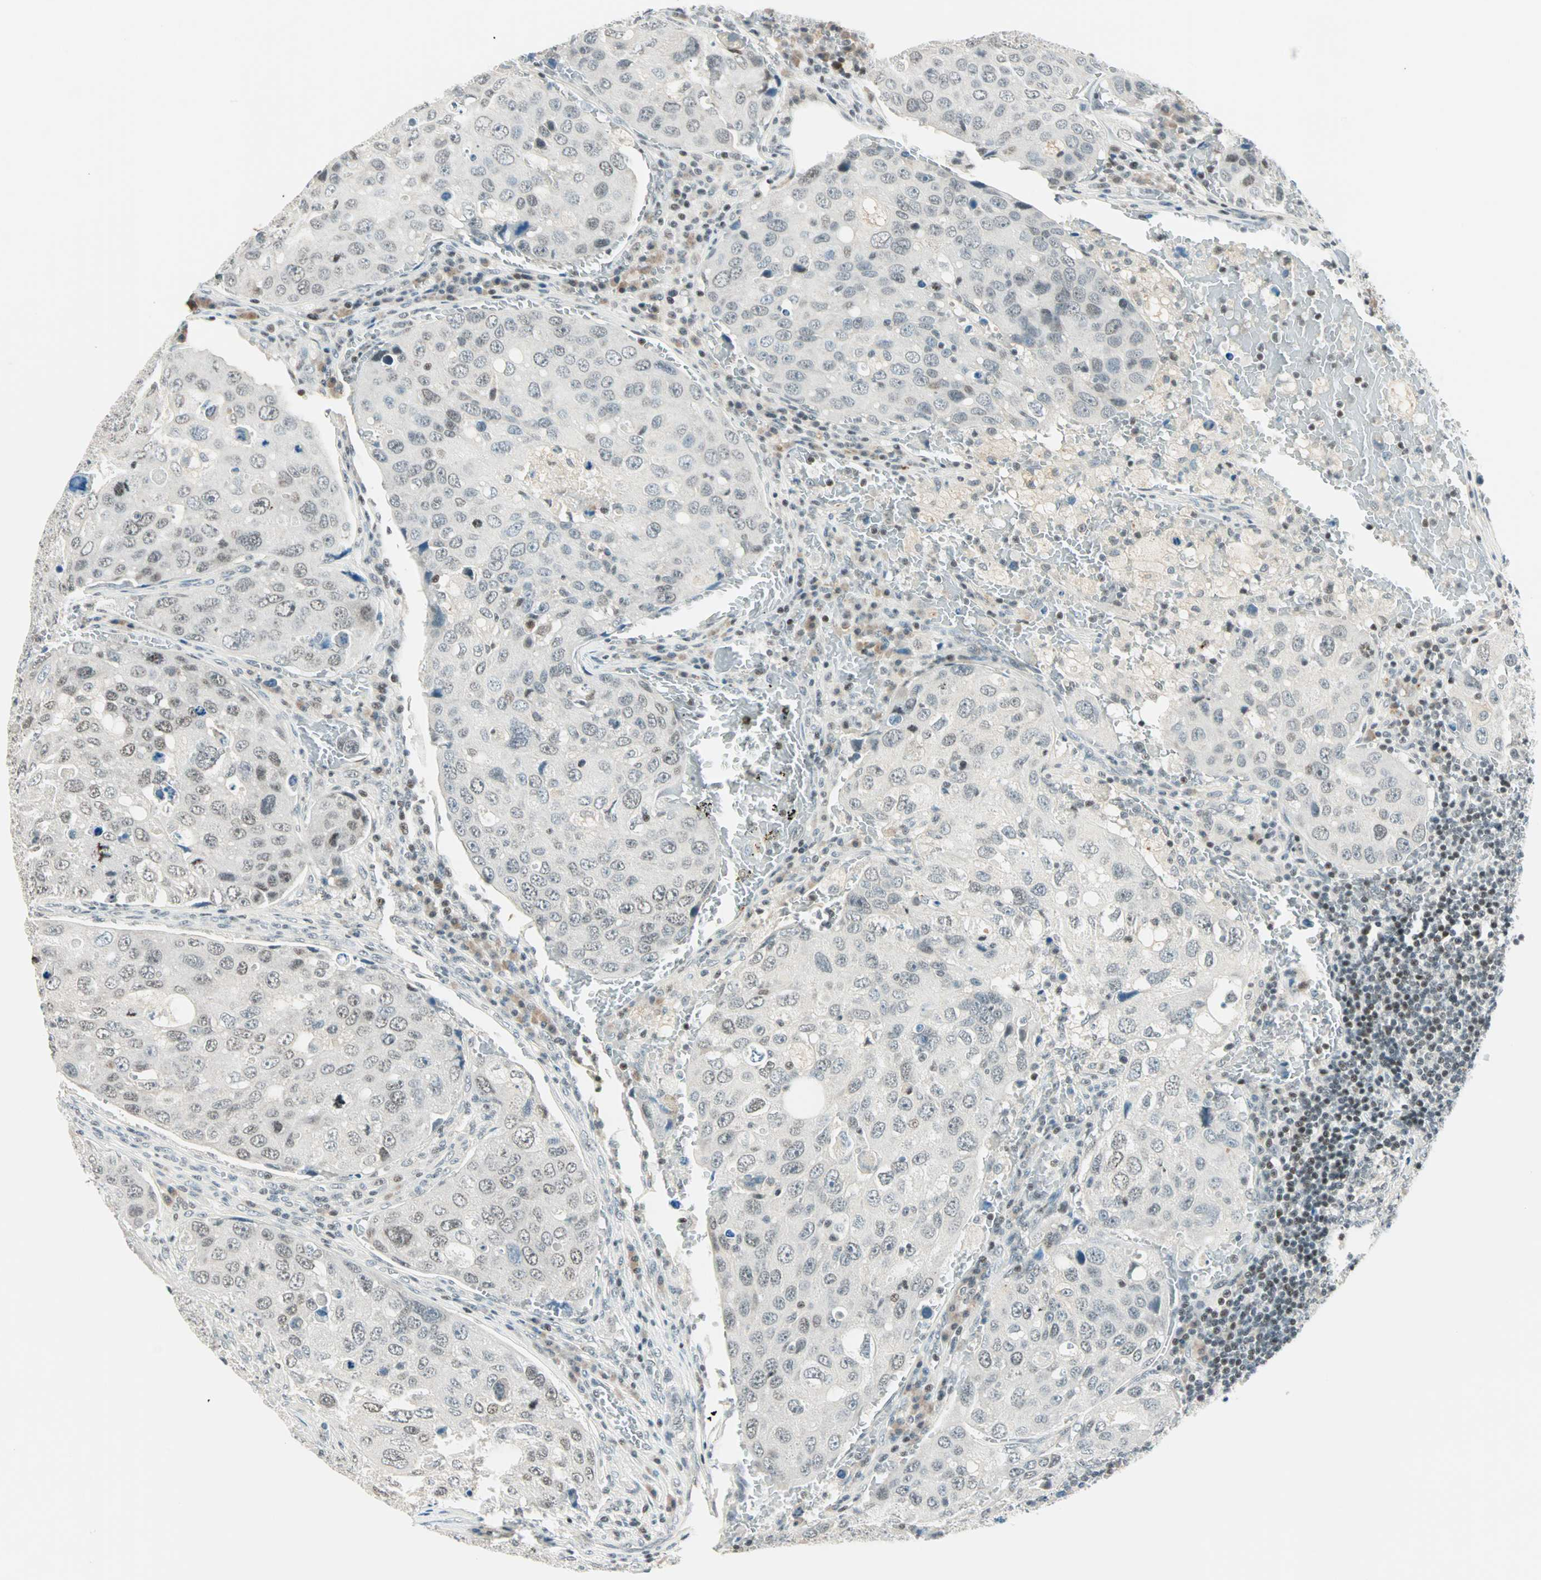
{"staining": {"intensity": "weak", "quantity": "<25%", "location": "cytoplasmic/membranous"}, "tissue": "urothelial cancer", "cell_type": "Tumor cells", "image_type": "cancer", "snomed": [{"axis": "morphology", "description": "Urothelial carcinoma, High grade"}, {"axis": "topography", "description": "Lymph node"}, {"axis": "topography", "description": "Urinary bladder"}], "caption": "Immunohistochemistry (IHC) micrograph of human urothelial carcinoma (high-grade) stained for a protein (brown), which exhibits no staining in tumor cells.", "gene": "SIN3A", "patient": {"sex": "male", "age": 51}}